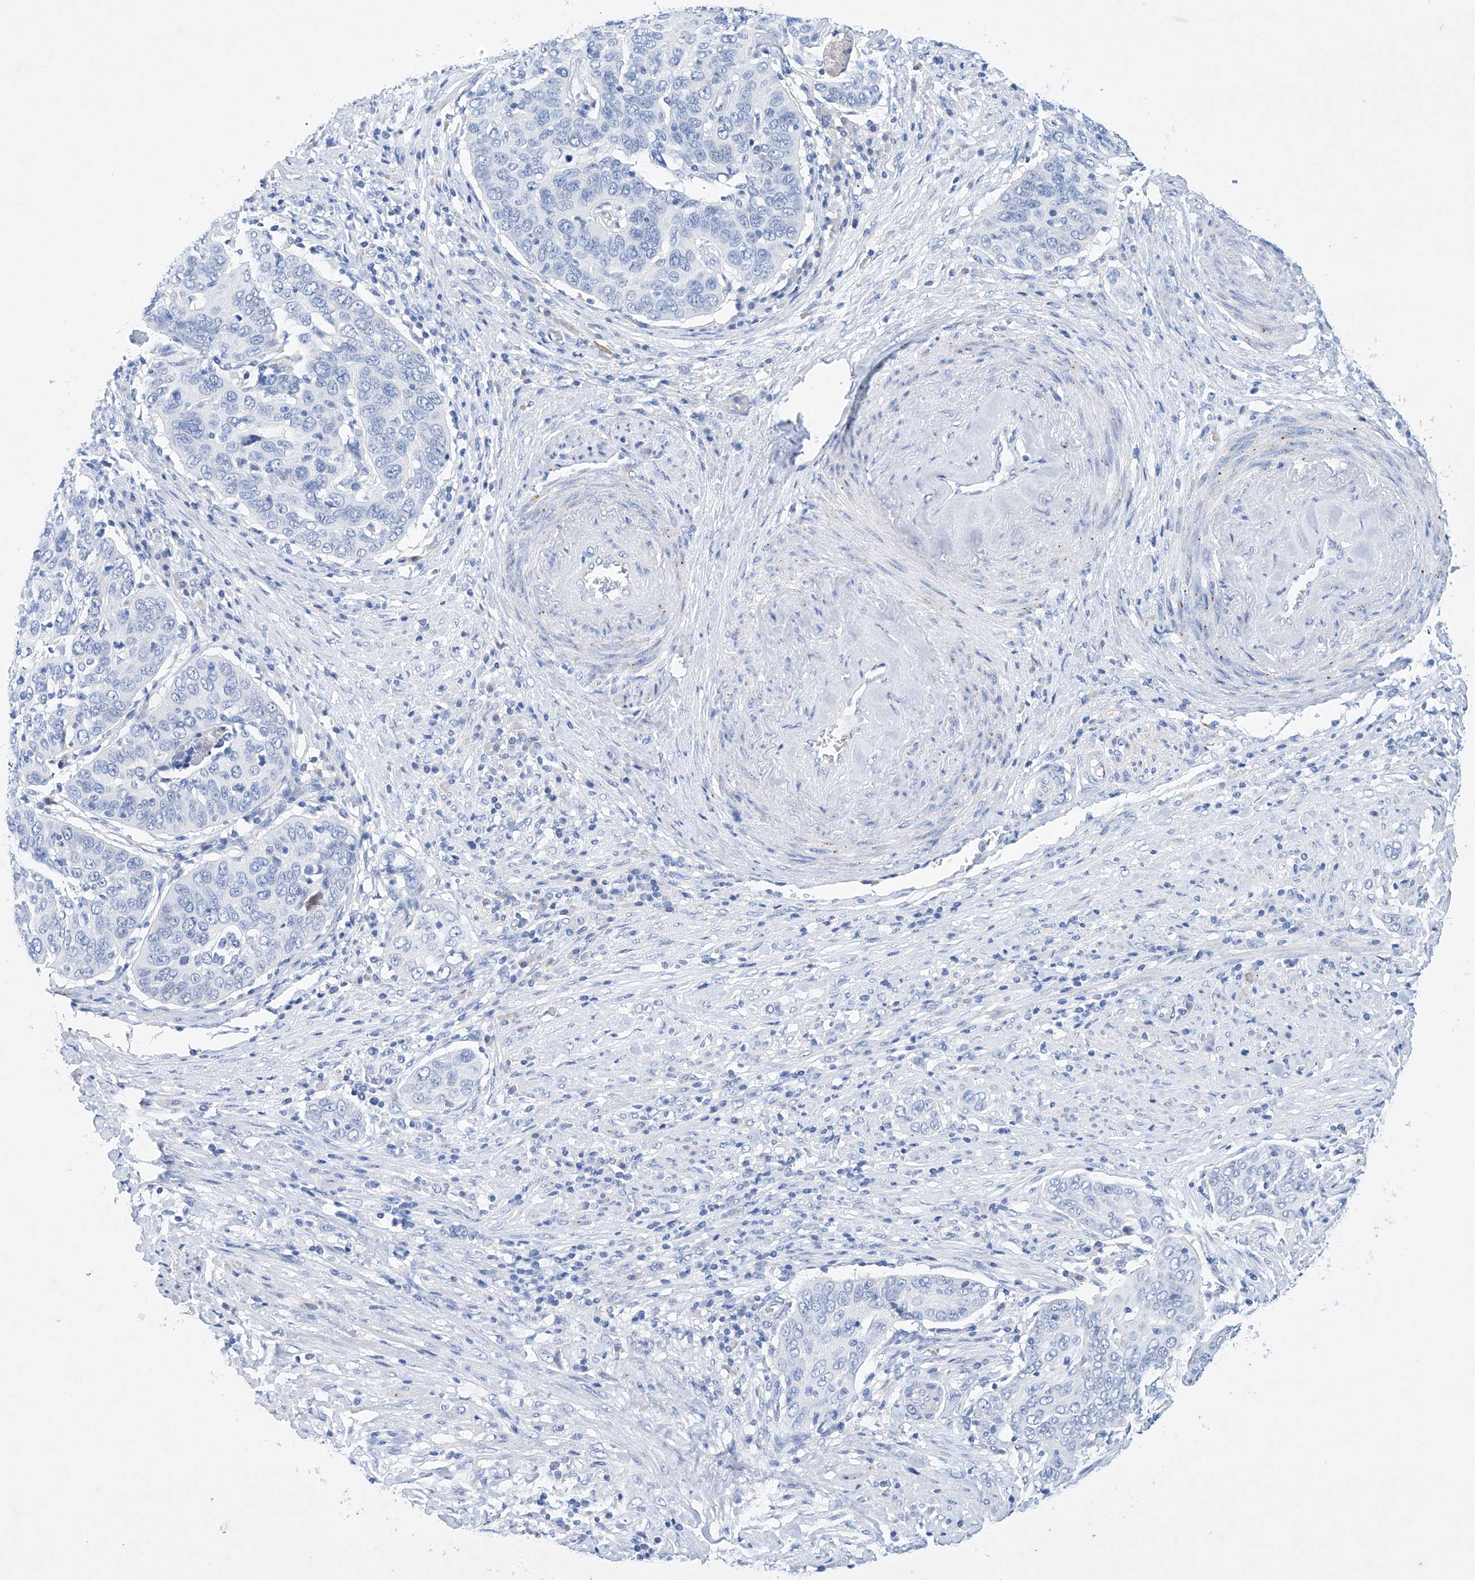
{"staining": {"intensity": "negative", "quantity": "none", "location": "none"}, "tissue": "cervical cancer", "cell_type": "Tumor cells", "image_type": "cancer", "snomed": [{"axis": "morphology", "description": "Squamous cell carcinoma, NOS"}, {"axis": "topography", "description": "Cervix"}], "caption": "This histopathology image is of cervical squamous cell carcinoma stained with IHC to label a protein in brown with the nuclei are counter-stained blue. There is no staining in tumor cells.", "gene": "LURAP1", "patient": {"sex": "female", "age": 60}}